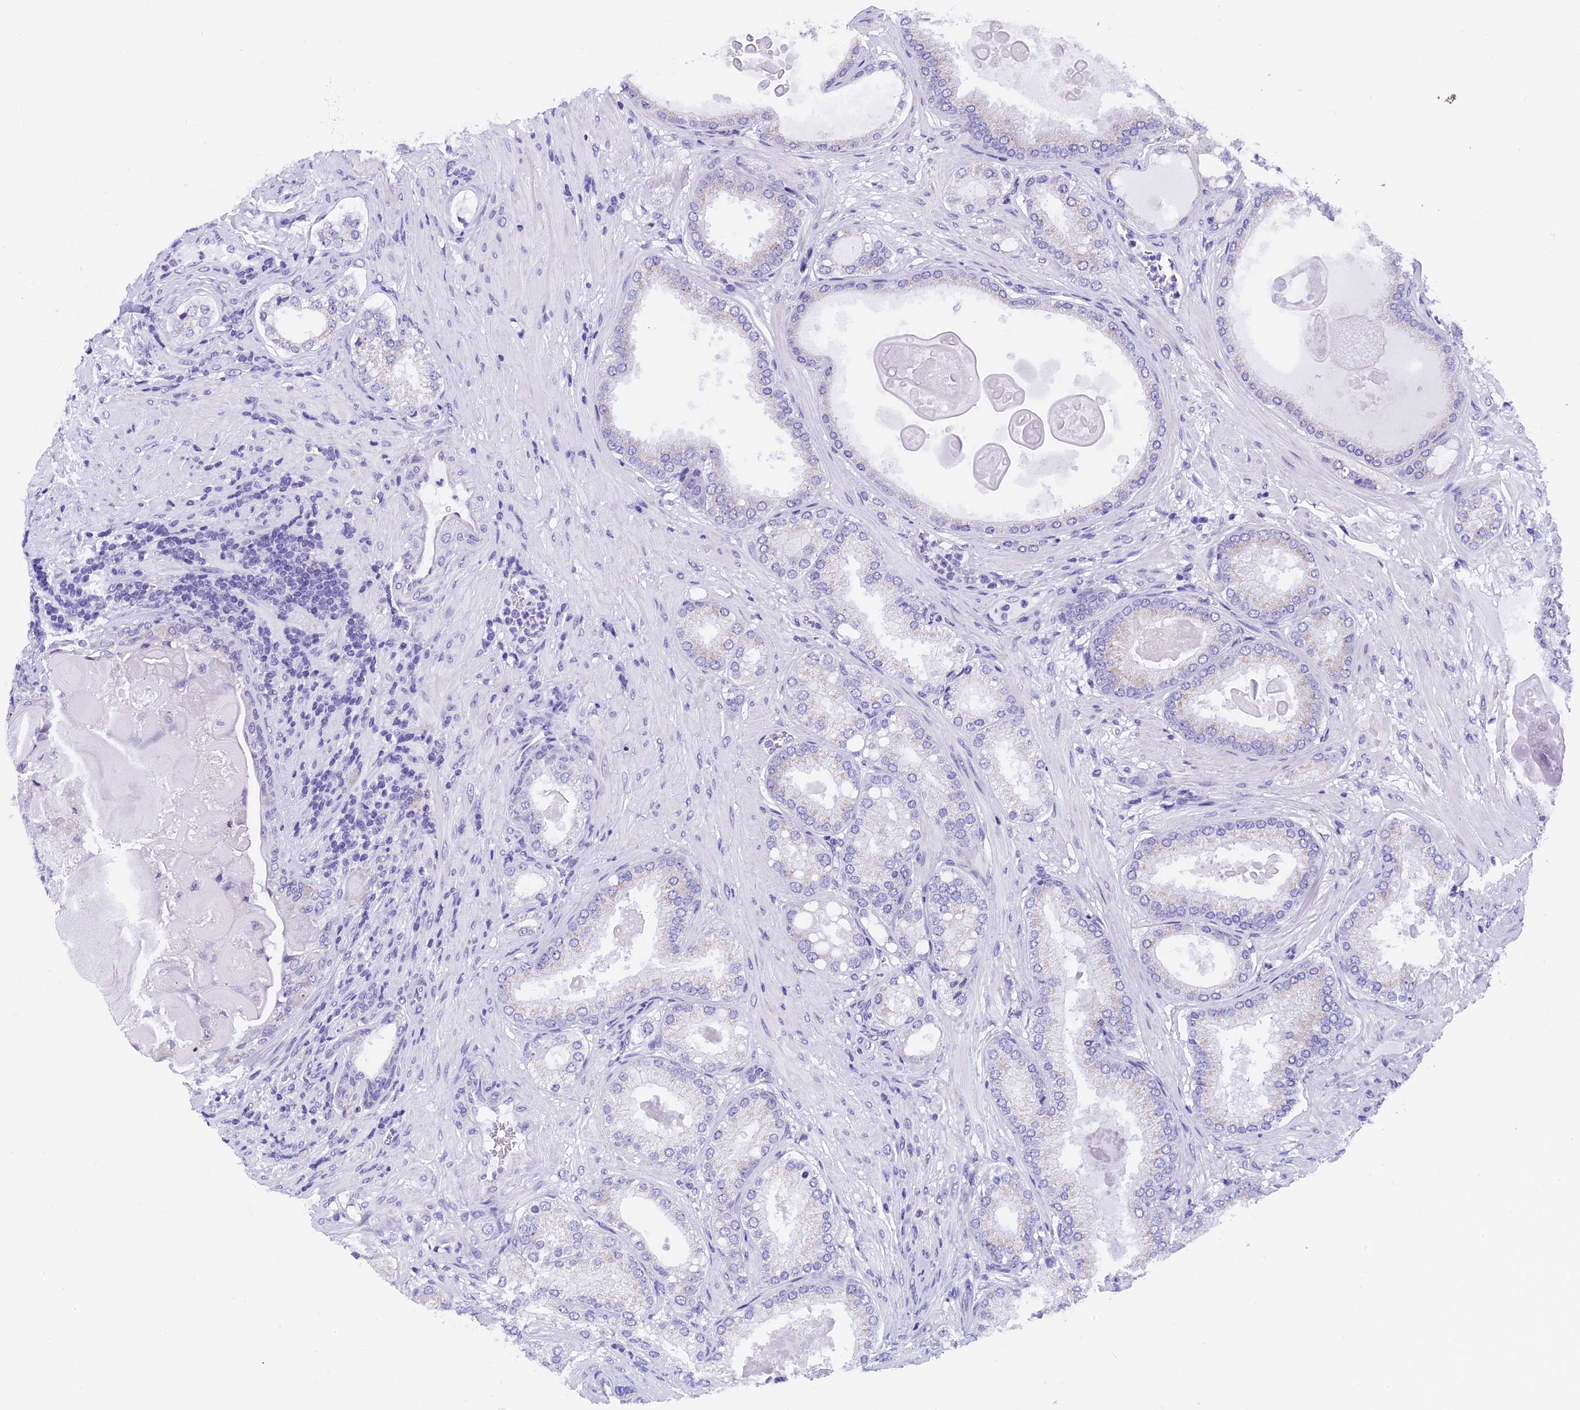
{"staining": {"intensity": "weak", "quantity": "<25%", "location": "cytoplasmic/membranous"}, "tissue": "prostate cancer", "cell_type": "Tumor cells", "image_type": "cancer", "snomed": [{"axis": "morphology", "description": "Adenocarcinoma, Low grade"}, {"axis": "topography", "description": "Prostate"}], "caption": "Image shows no protein positivity in tumor cells of prostate low-grade adenocarcinoma tissue.", "gene": "ZNF317", "patient": {"sex": "male", "age": 59}}